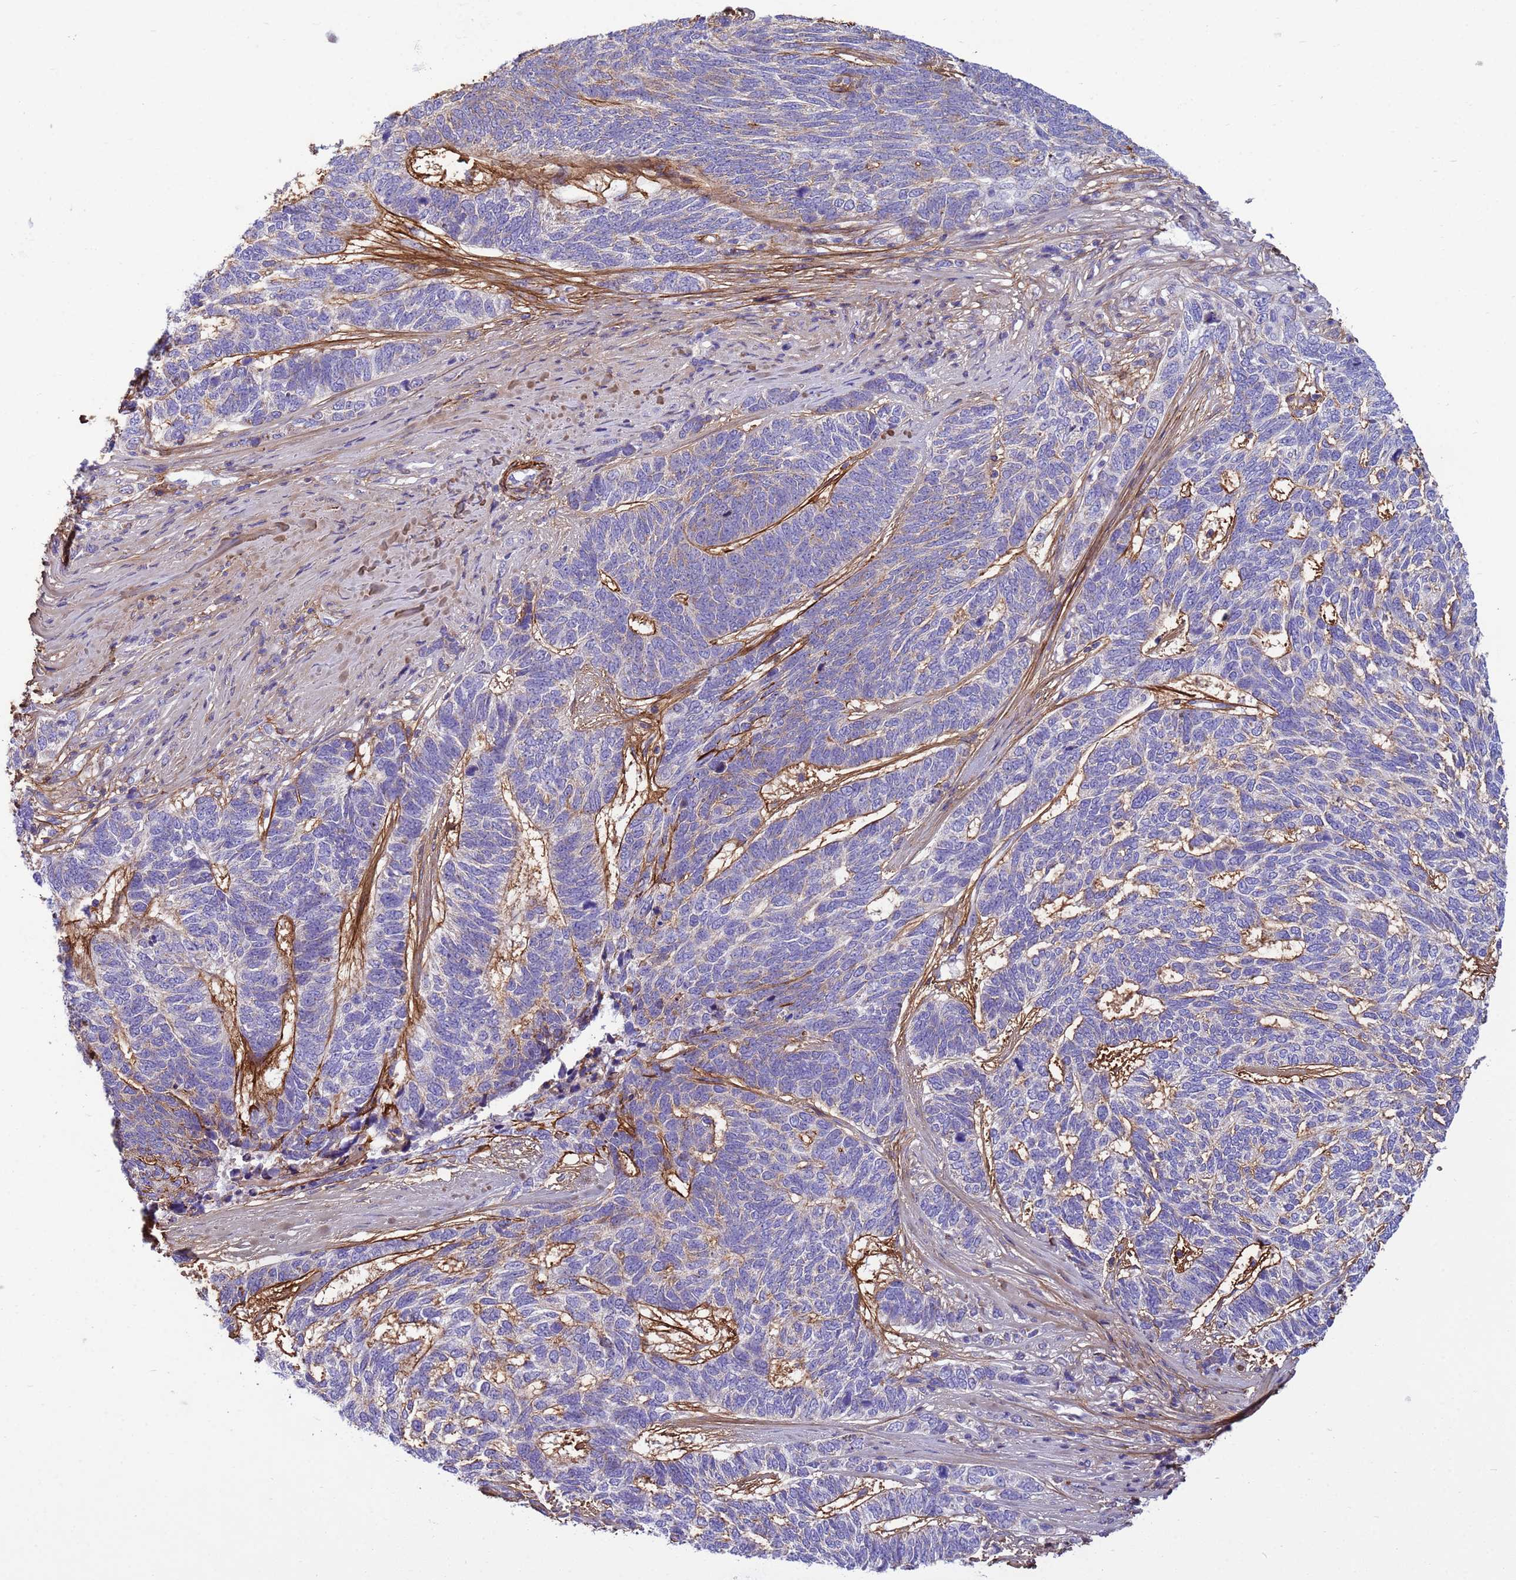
{"staining": {"intensity": "negative", "quantity": "none", "location": "none"}, "tissue": "skin cancer", "cell_type": "Tumor cells", "image_type": "cancer", "snomed": [{"axis": "morphology", "description": "Basal cell carcinoma"}, {"axis": "topography", "description": "Skin"}], "caption": "The image demonstrates no staining of tumor cells in skin cancer. (Brightfield microscopy of DAB immunohistochemistry at high magnification).", "gene": "P2RX7", "patient": {"sex": "female", "age": 65}}